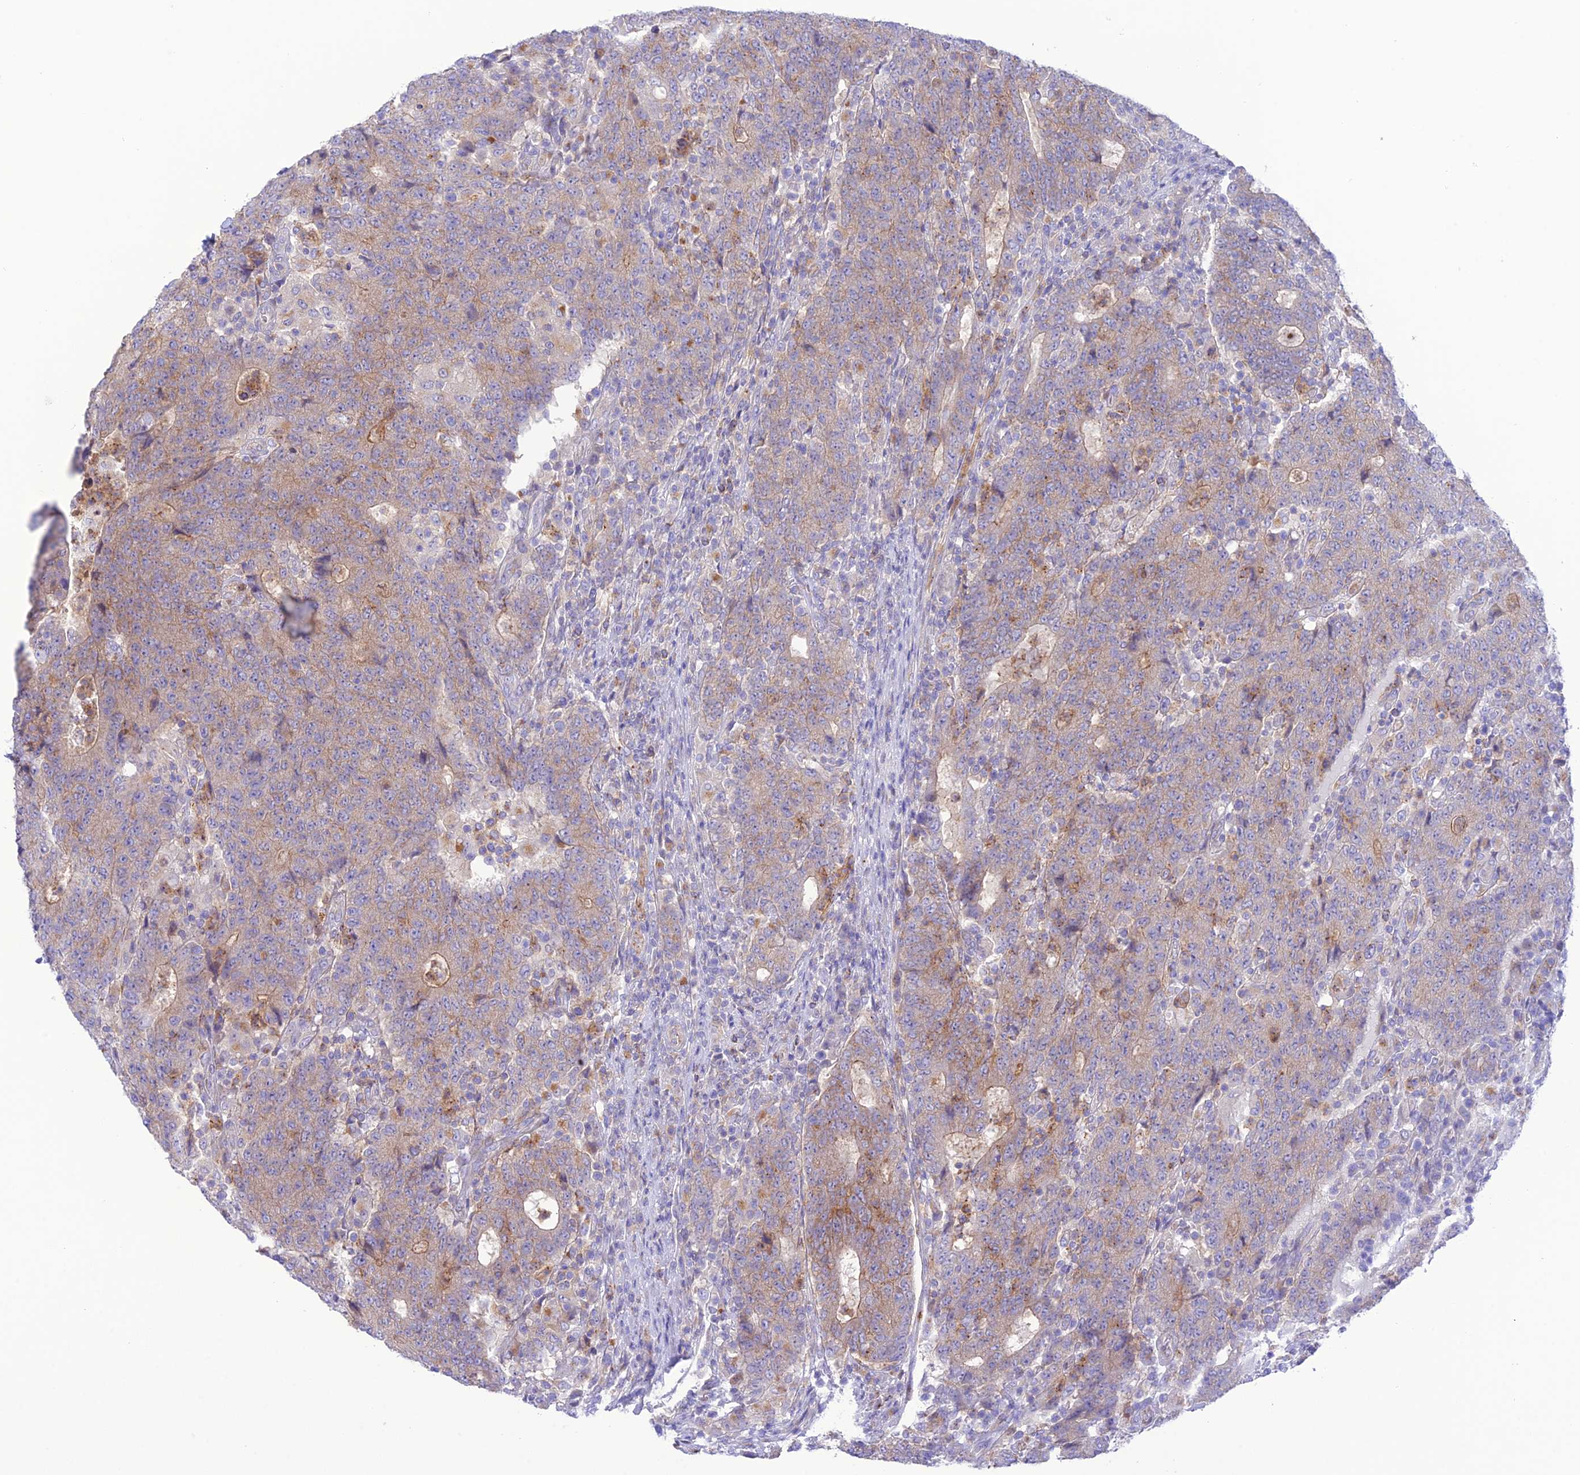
{"staining": {"intensity": "weak", "quantity": "25%-75%", "location": "cytoplasmic/membranous"}, "tissue": "colorectal cancer", "cell_type": "Tumor cells", "image_type": "cancer", "snomed": [{"axis": "morphology", "description": "Adenocarcinoma, NOS"}, {"axis": "topography", "description": "Colon"}], "caption": "Immunohistochemistry (IHC) of human adenocarcinoma (colorectal) shows low levels of weak cytoplasmic/membranous expression in about 25%-75% of tumor cells.", "gene": "CHSY3", "patient": {"sex": "female", "age": 75}}